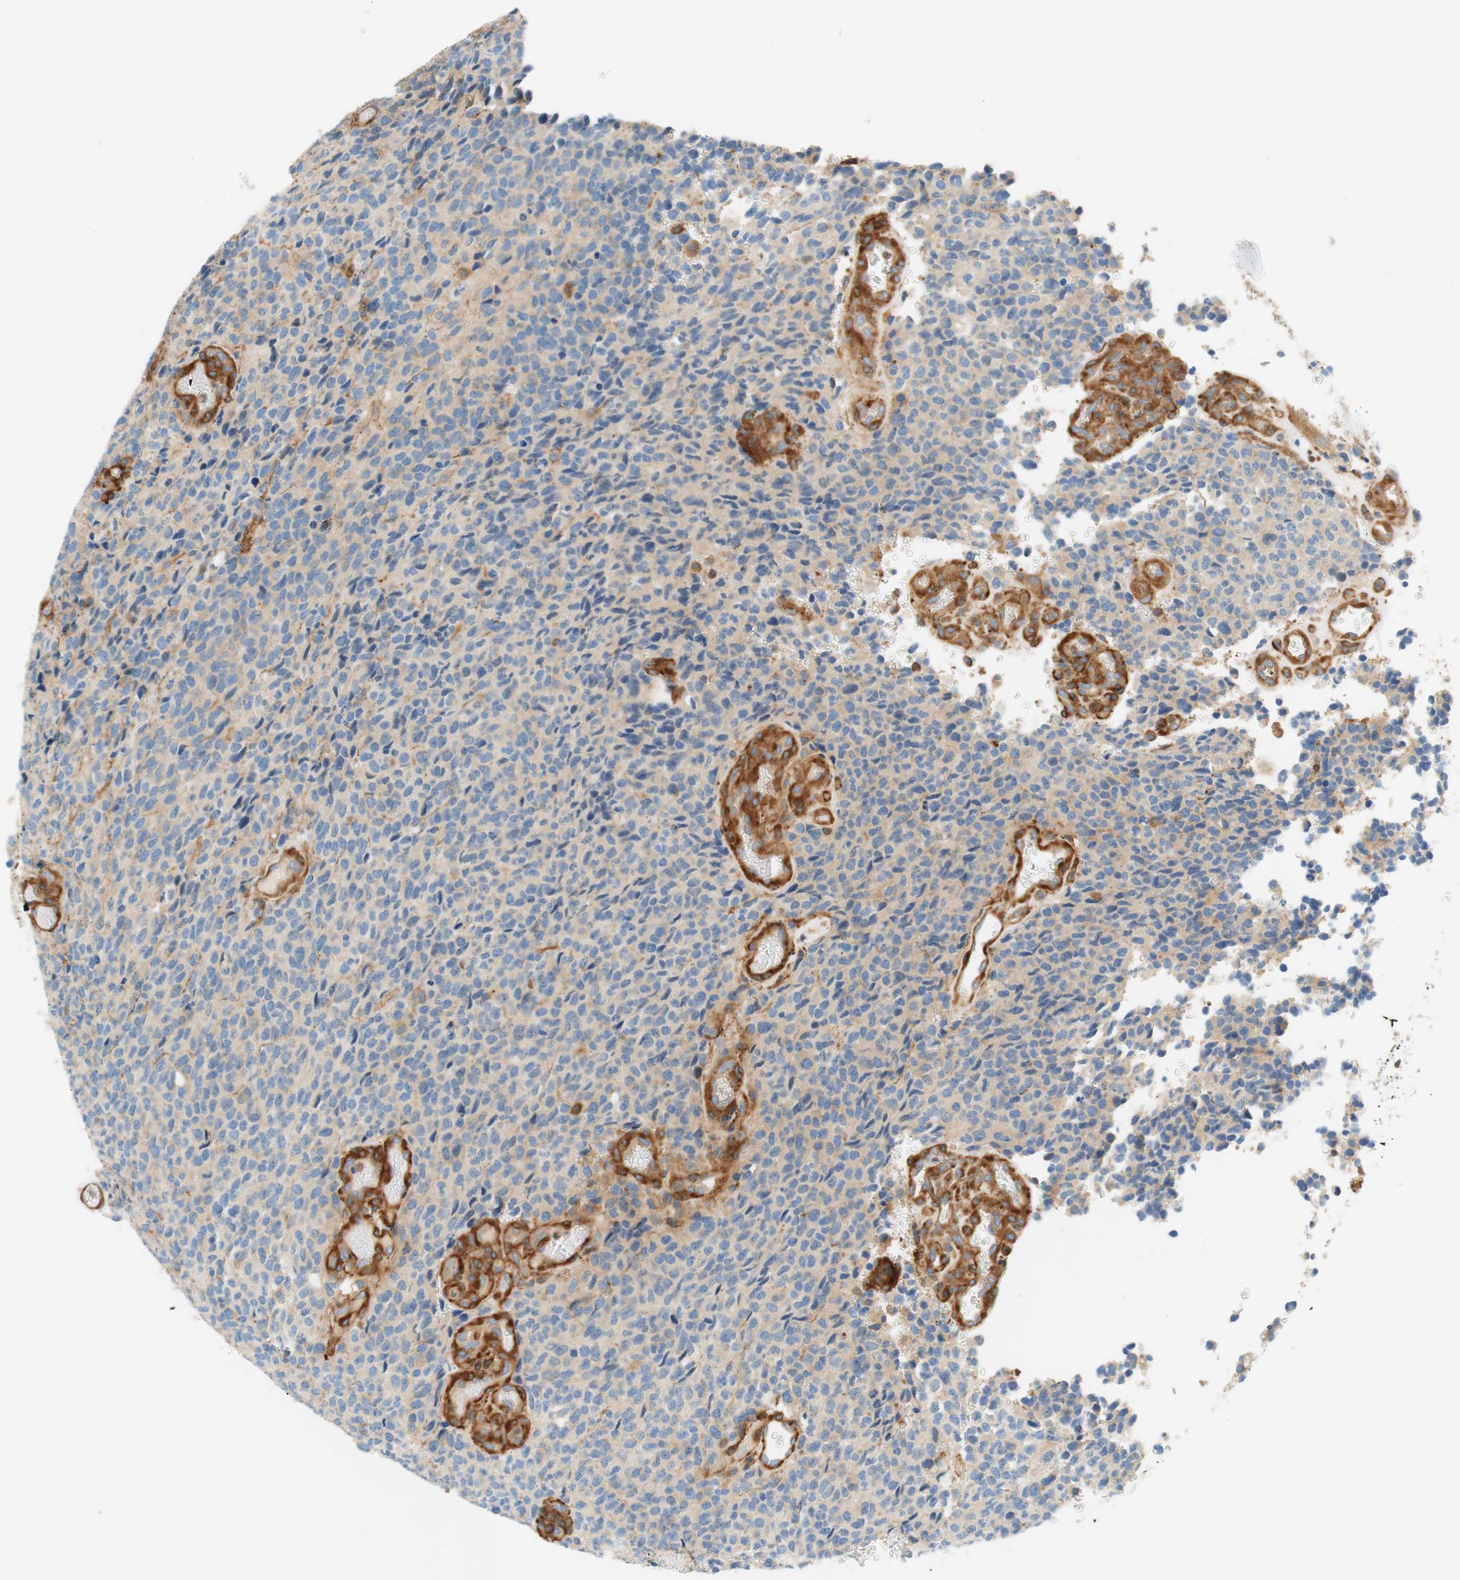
{"staining": {"intensity": "weak", "quantity": "<25%", "location": "cytoplasmic/membranous"}, "tissue": "glioma", "cell_type": "Tumor cells", "image_type": "cancer", "snomed": [{"axis": "morphology", "description": "Glioma, malignant, High grade"}, {"axis": "topography", "description": "pancreas cauda"}], "caption": "Immunohistochemical staining of human glioma reveals no significant expression in tumor cells.", "gene": "VPS26A", "patient": {"sex": "male", "age": 60}}